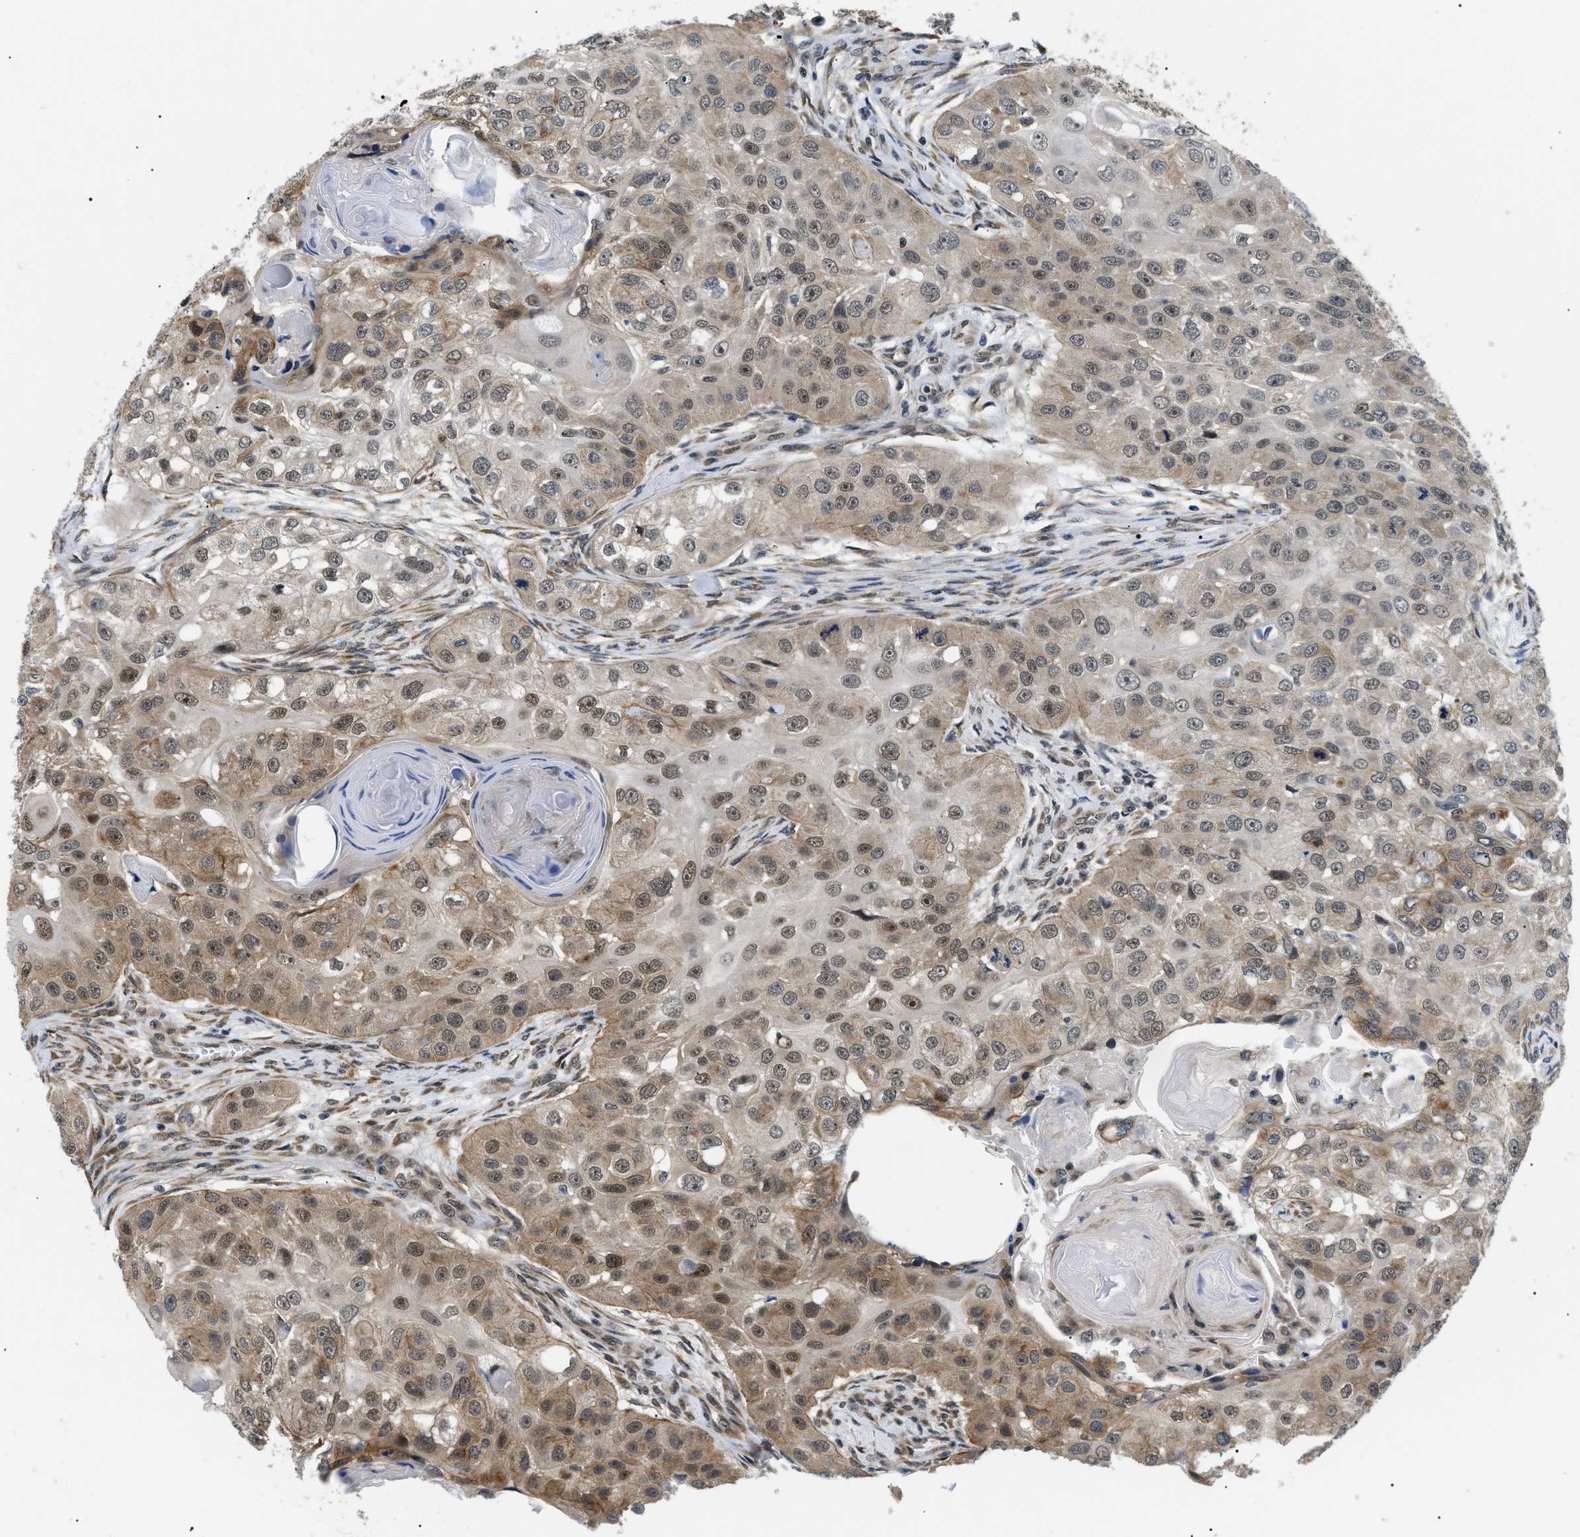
{"staining": {"intensity": "moderate", "quantity": ">75%", "location": "cytoplasmic/membranous,nuclear"}, "tissue": "head and neck cancer", "cell_type": "Tumor cells", "image_type": "cancer", "snomed": [{"axis": "morphology", "description": "Normal tissue, NOS"}, {"axis": "morphology", "description": "Squamous cell carcinoma, NOS"}, {"axis": "topography", "description": "Skeletal muscle"}, {"axis": "topography", "description": "Head-Neck"}], "caption": "Head and neck squamous cell carcinoma tissue exhibits moderate cytoplasmic/membranous and nuclear expression in about >75% of tumor cells (IHC, brightfield microscopy, high magnification).", "gene": "CWC25", "patient": {"sex": "male", "age": 51}}